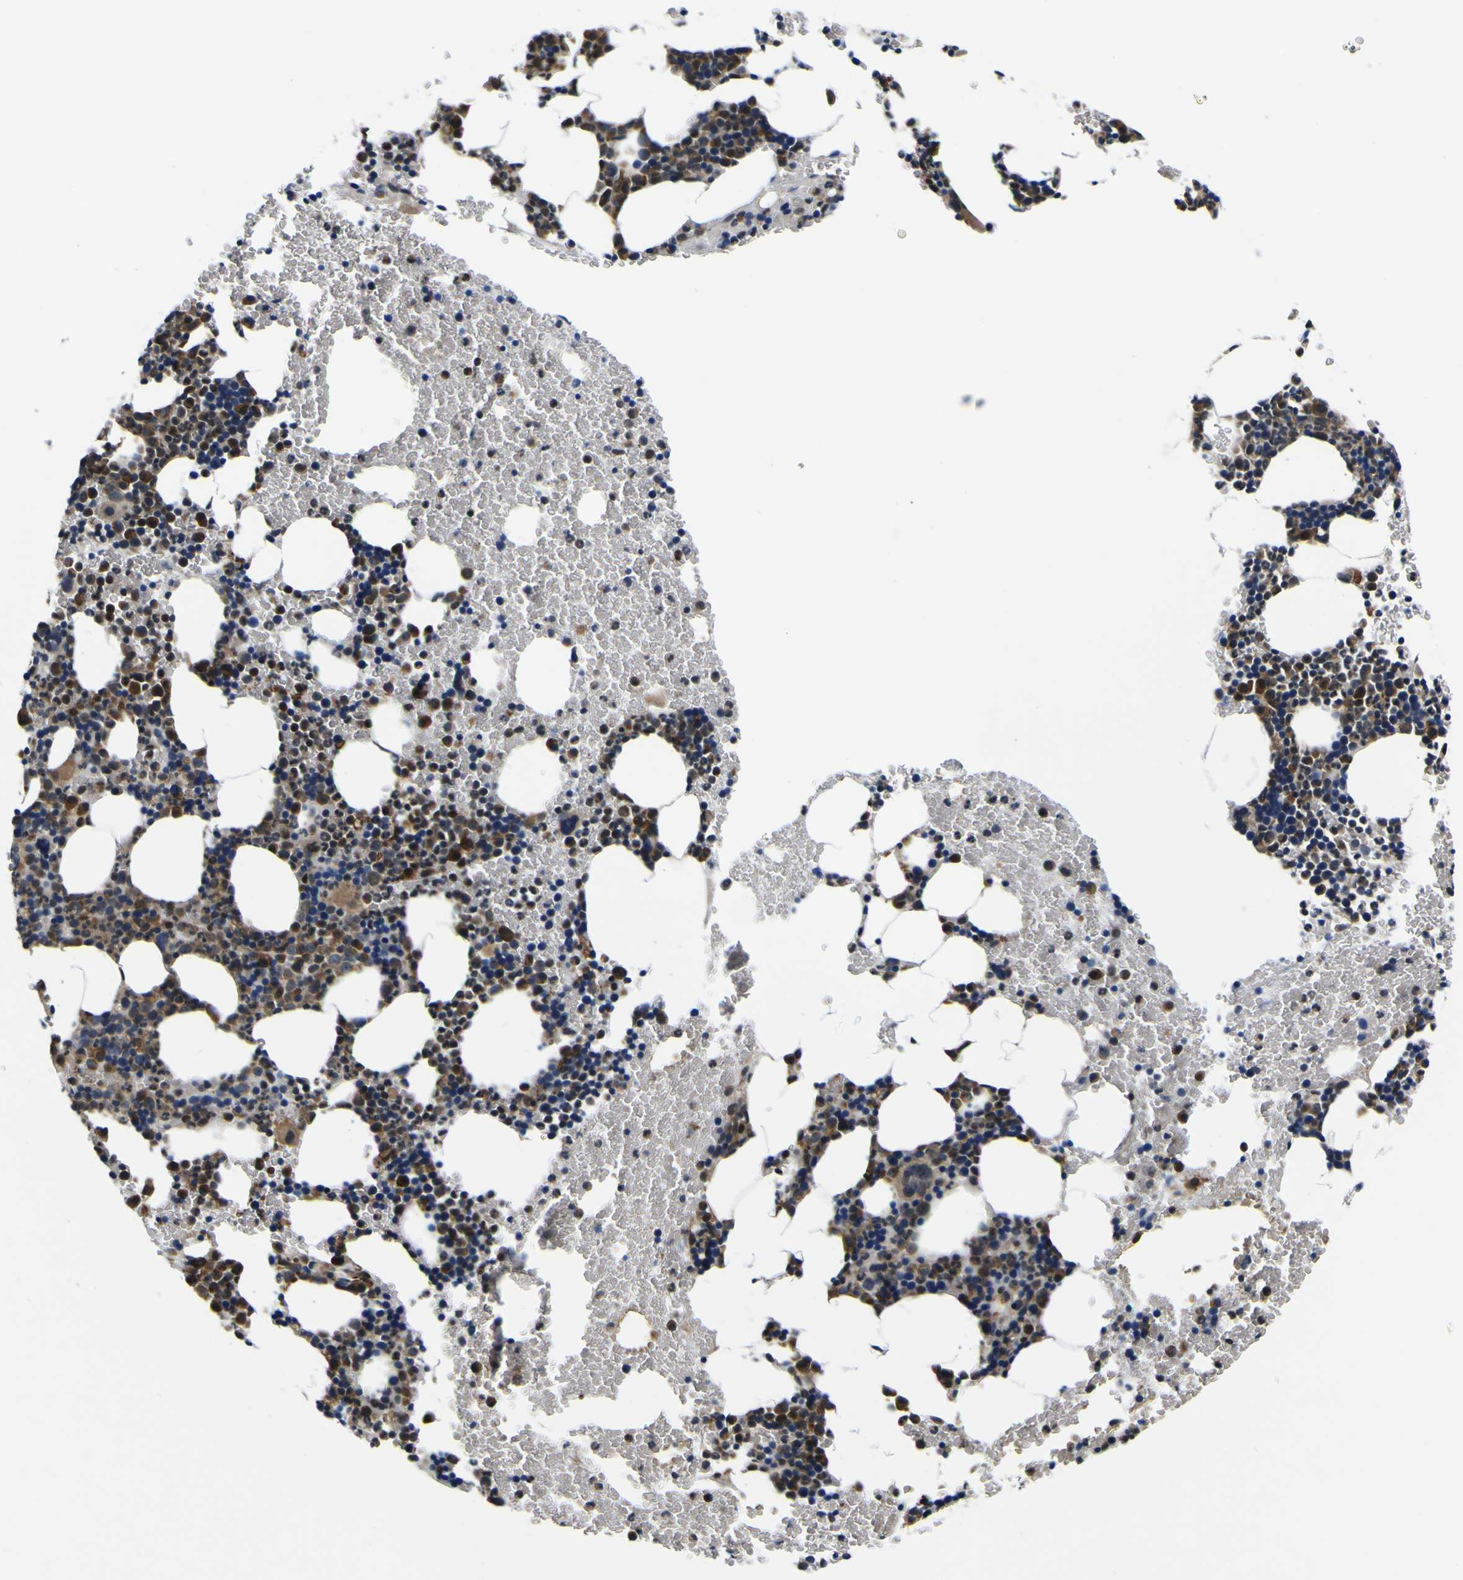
{"staining": {"intensity": "moderate", "quantity": "25%-75%", "location": "cytoplasmic/membranous"}, "tissue": "bone marrow", "cell_type": "Hematopoietic cells", "image_type": "normal", "snomed": [{"axis": "morphology", "description": "Normal tissue, NOS"}, {"axis": "morphology", "description": "Inflammation, NOS"}, {"axis": "topography", "description": "Bone marrow"}], "caption": "Bone marrow stained with a brown dye reveals moderate cytoplasmic/membranous positive expression in about 25%-75% of hematopoietic cells.", "gene": "POSTN", "patient": {"sex": "female", "age": 70}}